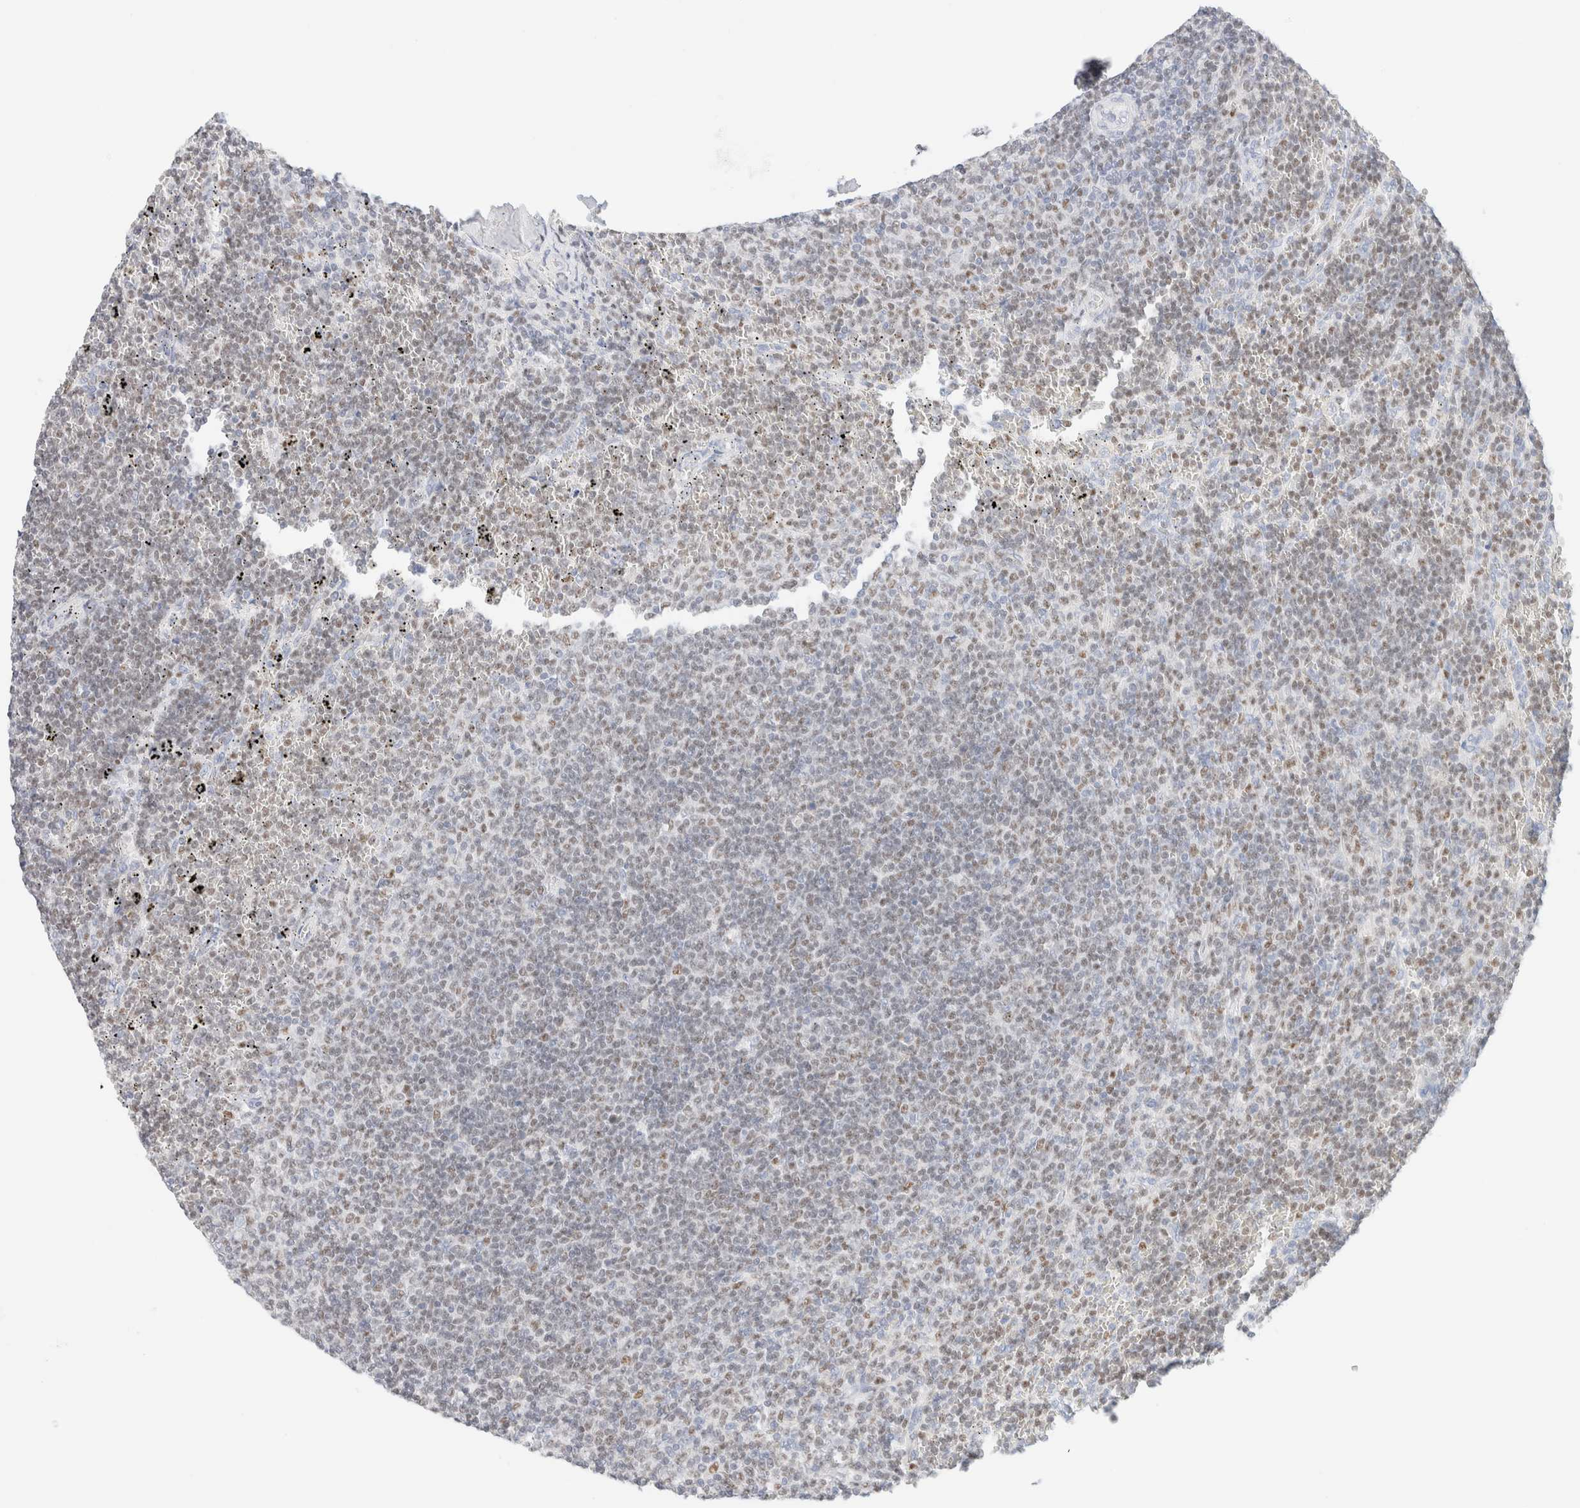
{"staining": {"intensity": "moderate", "quantity": "25%-75%", "location": "nuclear"}, "tissue": "lymphoma", "cell_type": "Tumor cells", "image_type": "cancer", "snomed": [{"axis": "morphology", "description": "Malignant lymphoma, non-Hodgkin's type, Low grade"}, {"axis": "topography", "description": "Spleen"}], "caption": "Human lymphoma stained for a protein (brown) shows moderate nuclear positive expression in approximately 25%-75% of tumor cells.", "gene": "IKZF3", "patient": {"sex": "female", "age": 50}}